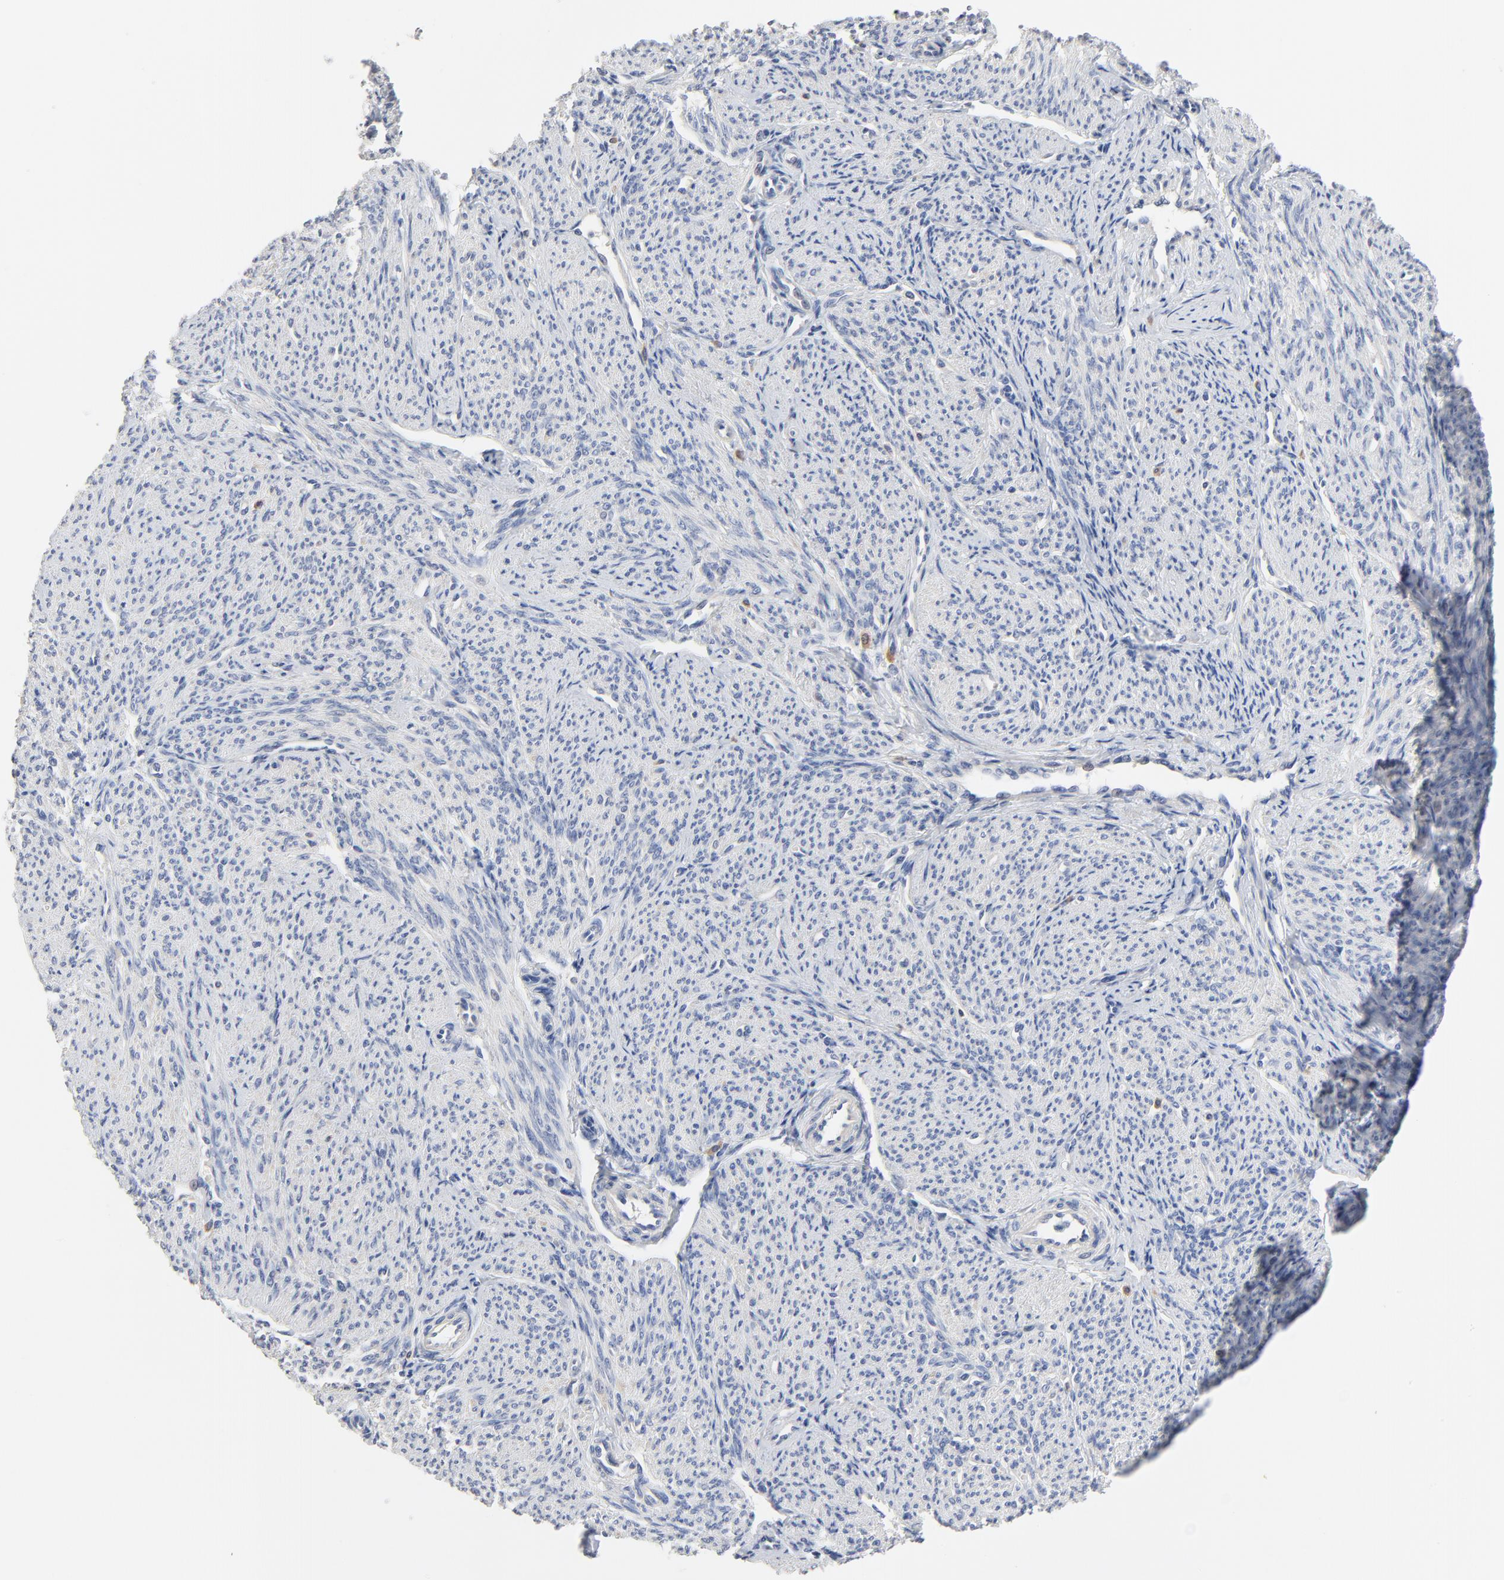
{"staining": {"intensity": "negative", "quantity": "none", "location": "none"}, "tissue": "smooth muscle", "cell_type": "Smooth muscle cells", "image_type": "normal", "snomed": [{"axis": "morphology", "description": "Normal tissue, NOS"}, {"axis": "topography", "description": "Smooth muscle"}], "caption": "A micrograph of smooth muscle stained for a protein shows no brown staining in smooth muscle cells.", "gene": "FBXL5", "patient": {"sex": "female", "age": 65}}